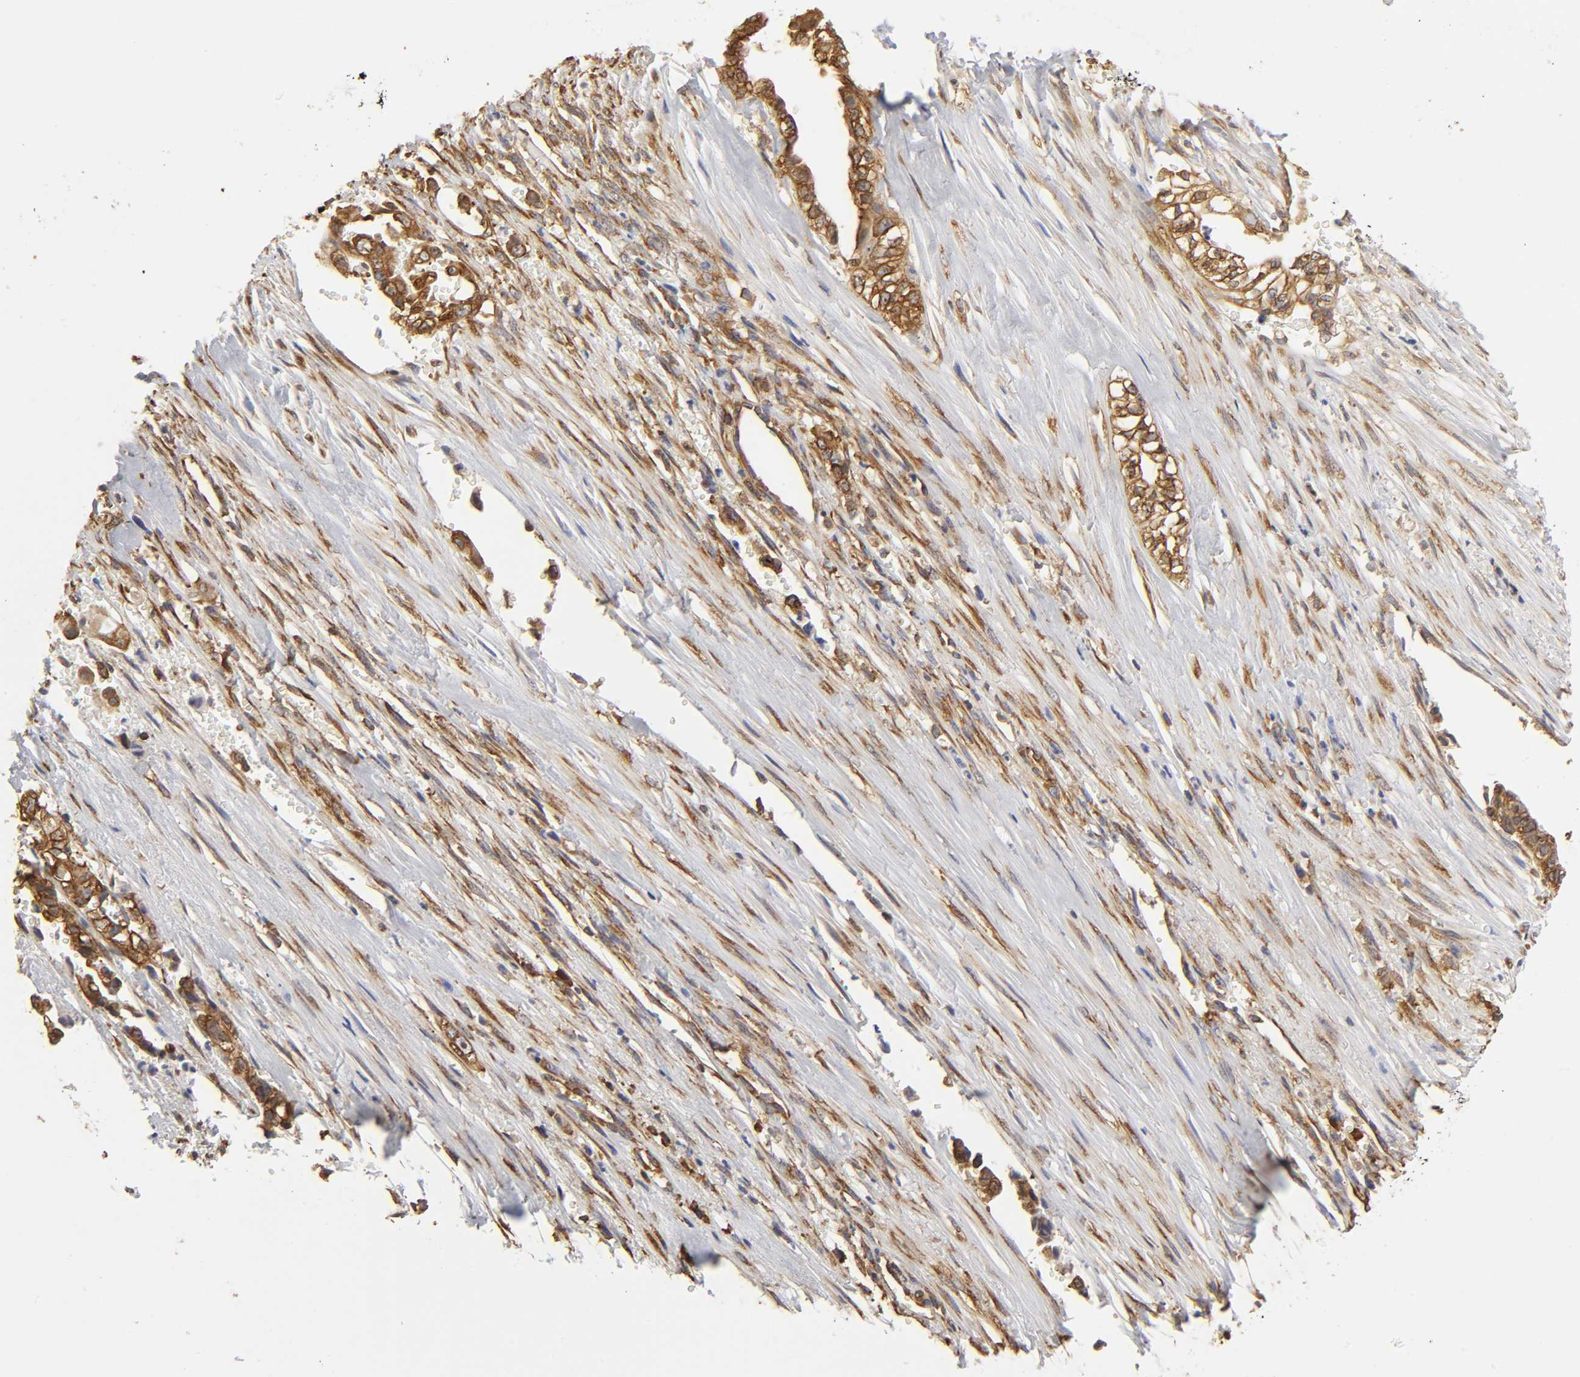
{"staining": {"intensity": "strong", "quantity": ">75%", "location": "cytoplasmic/membranous"}, "tissue": "liver cancer", "cell_type": "Tumor cells", "image_type": "cancer", "snomed": [{"axis": "morphology", "description": "Cholangiocarcinoma"}, {"axis": "topography", "description": "Liver"}], "caption": "Strong cytoplasmic/membranous positivity is identified in approximately >75% of tumor cells in liver cancer.", "gene": "RPL14", "patient": {"sex": "female", "age": 70}}